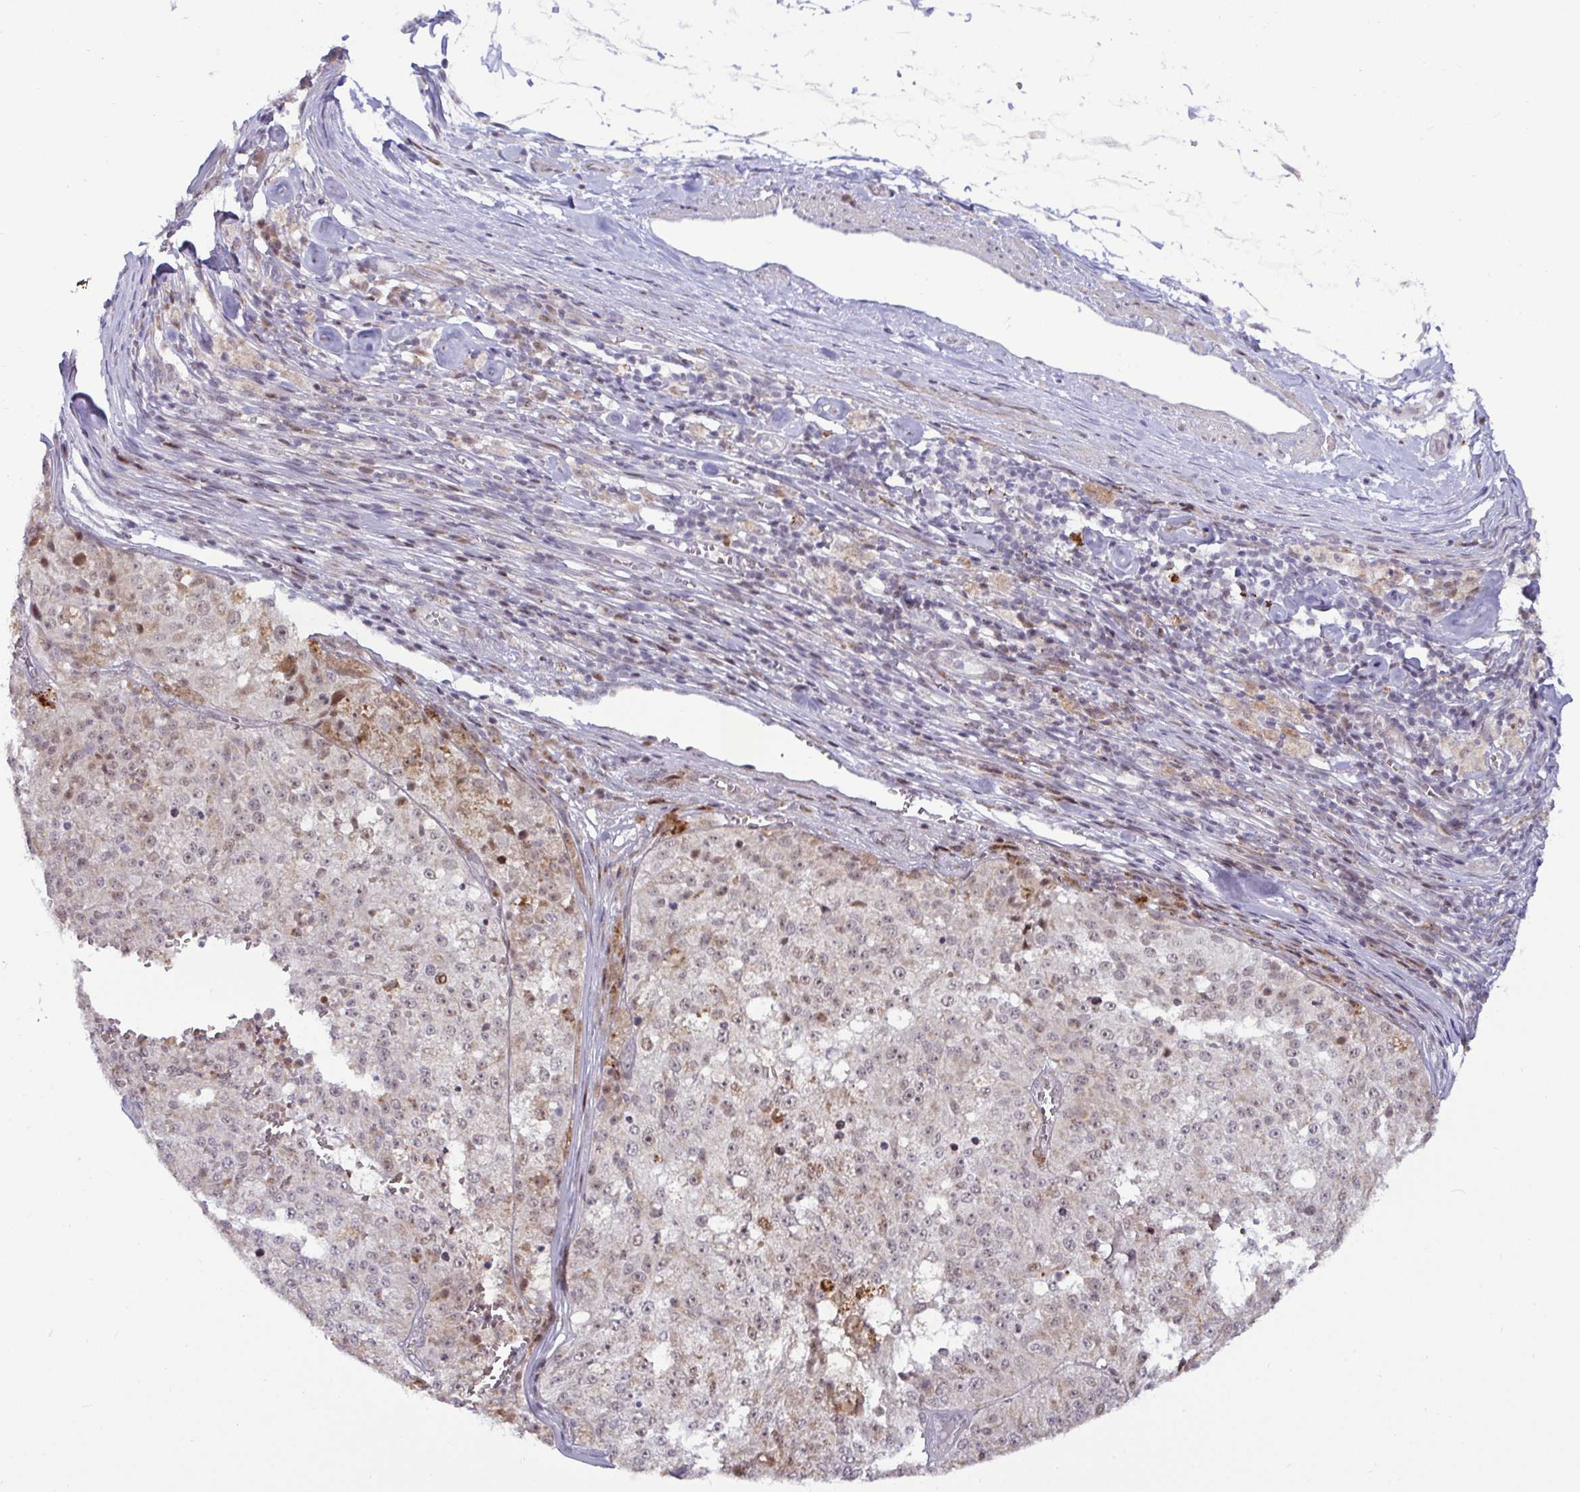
{"staining": {"intensity": "weak", "quantity": "25%-75%", "location": "nuclear"}, "tissue": "melanoma", "cell_type": "Tumor cells", "image_type": "cancer", "snomed": [{"axis": "morphology", "description": "Malignant melanoma, Metastatic site"}, {"axis": "topography", "description": "Lymph node"}], "caption": "Immunohistochemistry image of human malignant melanoma (metastatic site) stained for a protein (brown), which reveals low levels of weak nuclear expression in about 25%-75% of tumor cells.", "gene": "DZIP1", "patient": {"sex": "female", "age": 64}}